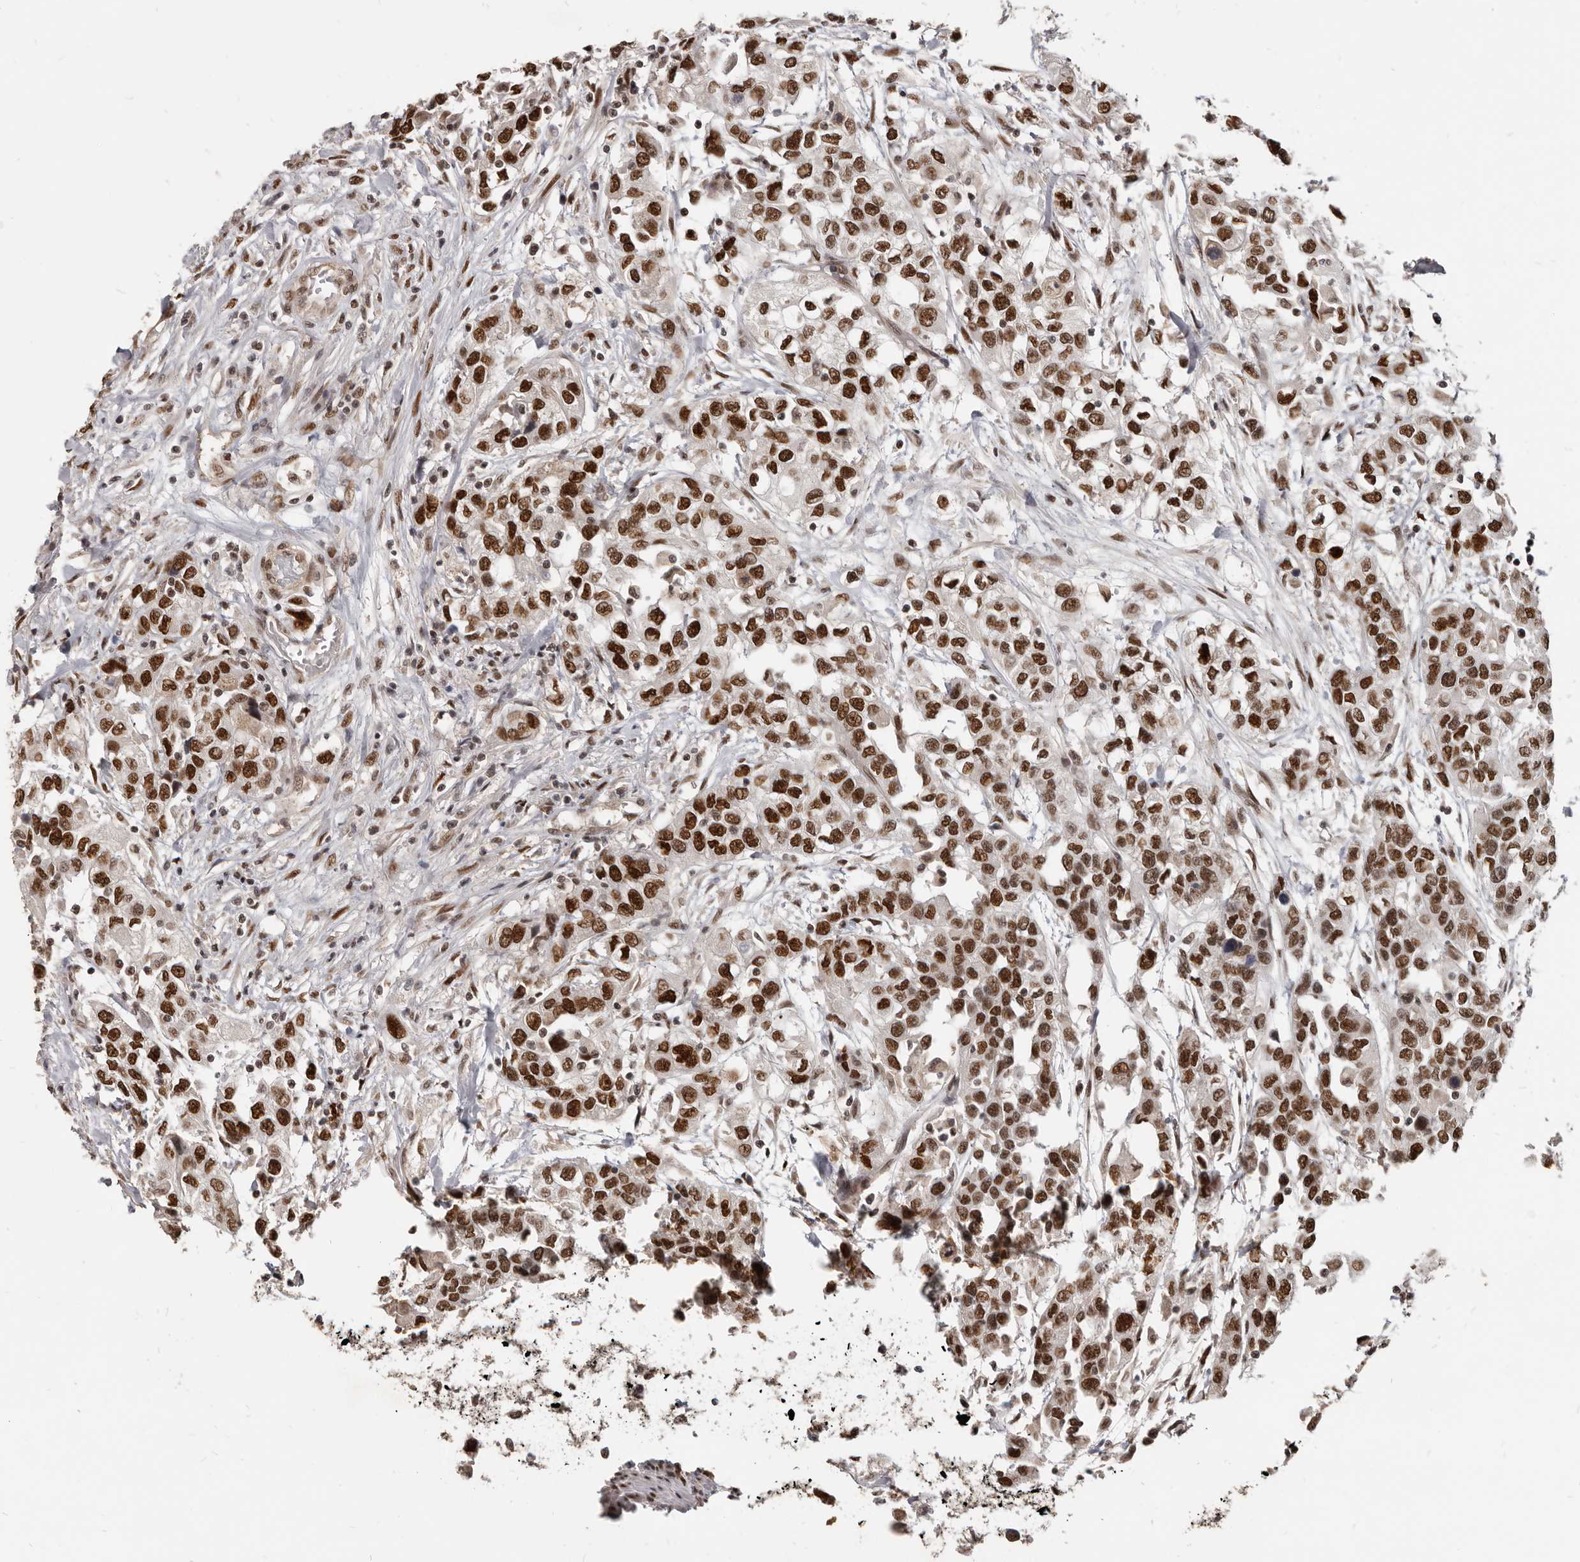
{"staining": {"intensity": "strong", "quantity": ">75%", "location": "nuclear"}, "tissue": "urothelial cancer", "cell_type": "Tumor cells", "image_type": "cancer", "snomed": [{"axis": "morphology", "description": "Urothelial carcinoma, High grade"}, {"axis": "topography", "description": "Urinary bladder"}], "caption": "Immunohistochemical staining of urothelial cancer reveals high levels of strong nuclear protein positivity in approximately >75% of tumor cells. The staining was performed using DAB, with brown indicating positive protein expression. Nuclei are stained blue with hematoxylin.", "gene": "ATF5", "patient": {"sex": "female", "age": 80}}